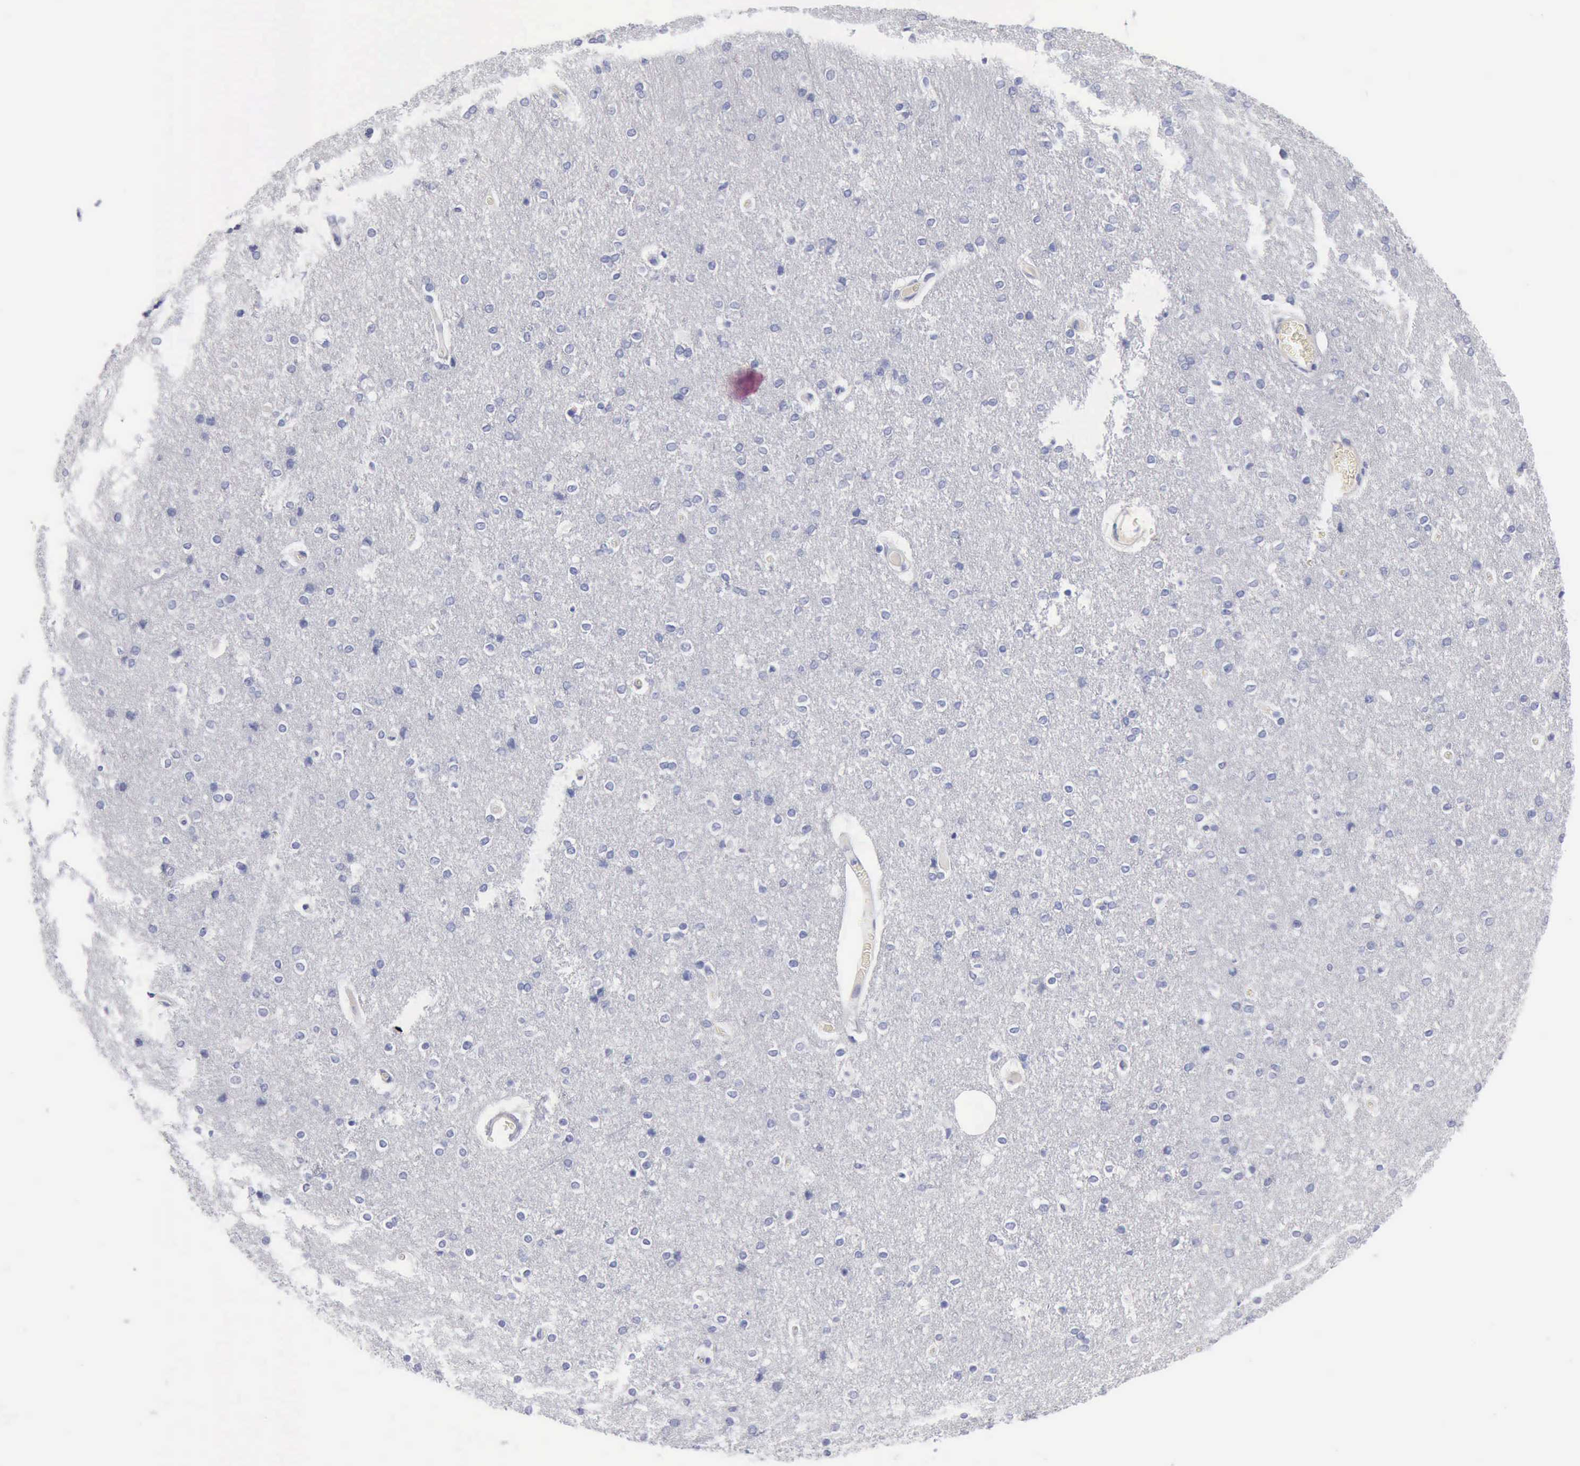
{"staining": {"intensity": "negative", "quantity": "none", "location": "none"}, "tissue": "cerebral cortex", "cell_type": "Endothelial cells", "image_type": "normal", "snomed": [{"axis": "morphology", "description": "Normal tissue, NOS"}, {"axis": "topography", "description": "Cerebral cortex"}], "caption": "This is an immunohistochemistry image of benign cerebral cortex. There is no positivity in endothelial cells.", "gene": "CYP19A1", "patient": {"sex": "female", "age": 54}}